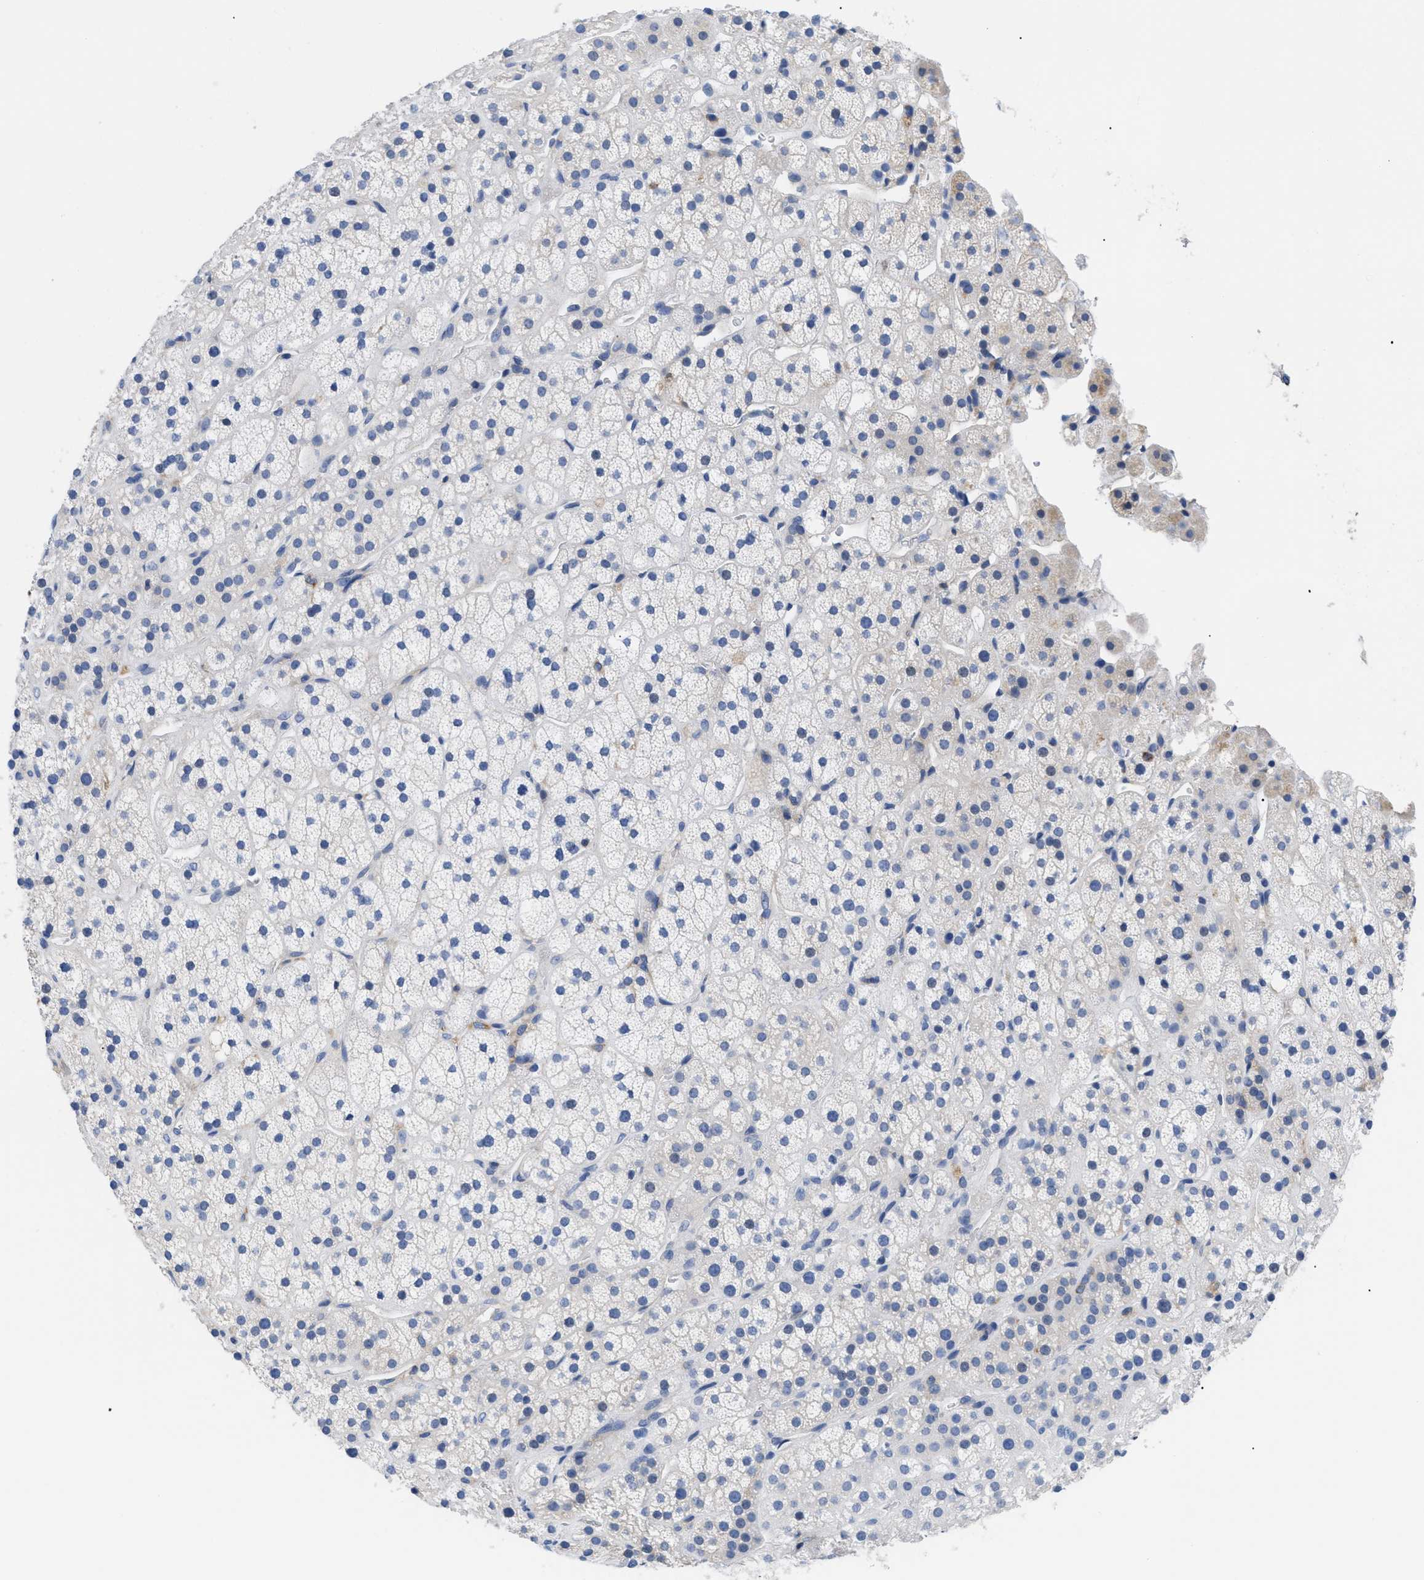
{"staining": {"intensity": "negative", "quantity": "none", "location": "none"}, "tissue": "adrenal gland", "cell_type": "Glandular cells", "image_type": "normal", "snomed": [{"axis": "morphology", "description": "Normal tissue, NOS"}, {"axis": "topography", "description": "Adrenal gland"}], "caption": "High magnification brightfield microscopy of benign adrenal gland stained with DAB (3,3'-diaminobenzidine) (brown) and counterstained with hematoxylin (blue): glandular cells show no significant expression.", "gene": "HLA", "patient": {"sex": "male", "age": 56}}